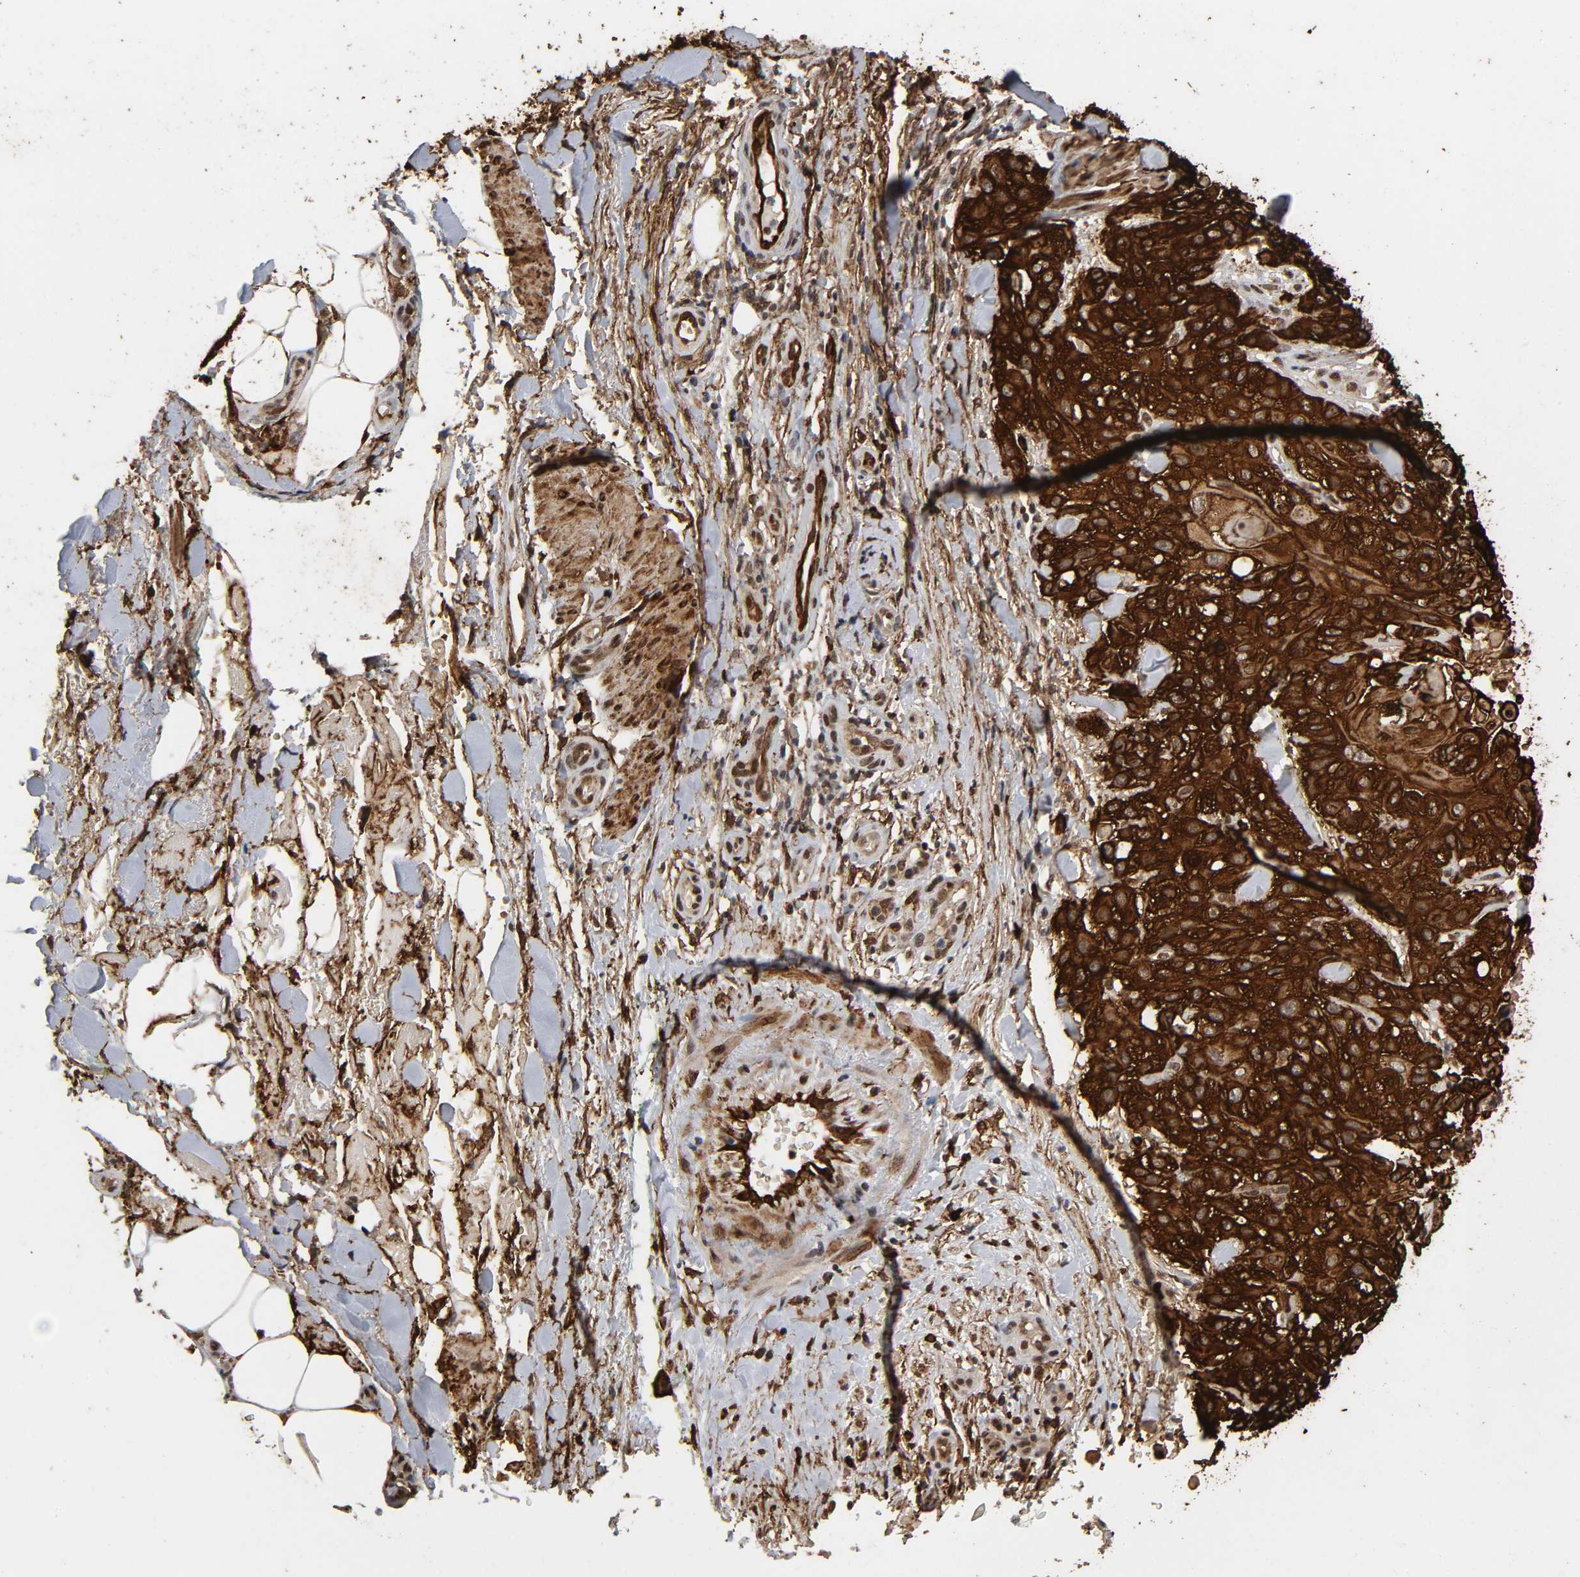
{"staining": {"intensity": "strong", "quantity": ">75%", "location": "cytoplasmic/membranous"}, "tissue": "skin cancer", "cell_type": "Tumor cells", "image_type": "cancer", "snomed": [{"axis": "morphology", "description": "Squamous cell carcinoma, NOS"}, {"axis": "topography", "description": "Skin"}], "caption": "Tumor cells demonstrate high levels of strong cytoplasmic/membranous staining in about >75% of cells in human skin cancer (squamous cell carcinoma).", "gene": "AHNAK2", "patient": {"sex": "female", "age": 42}}